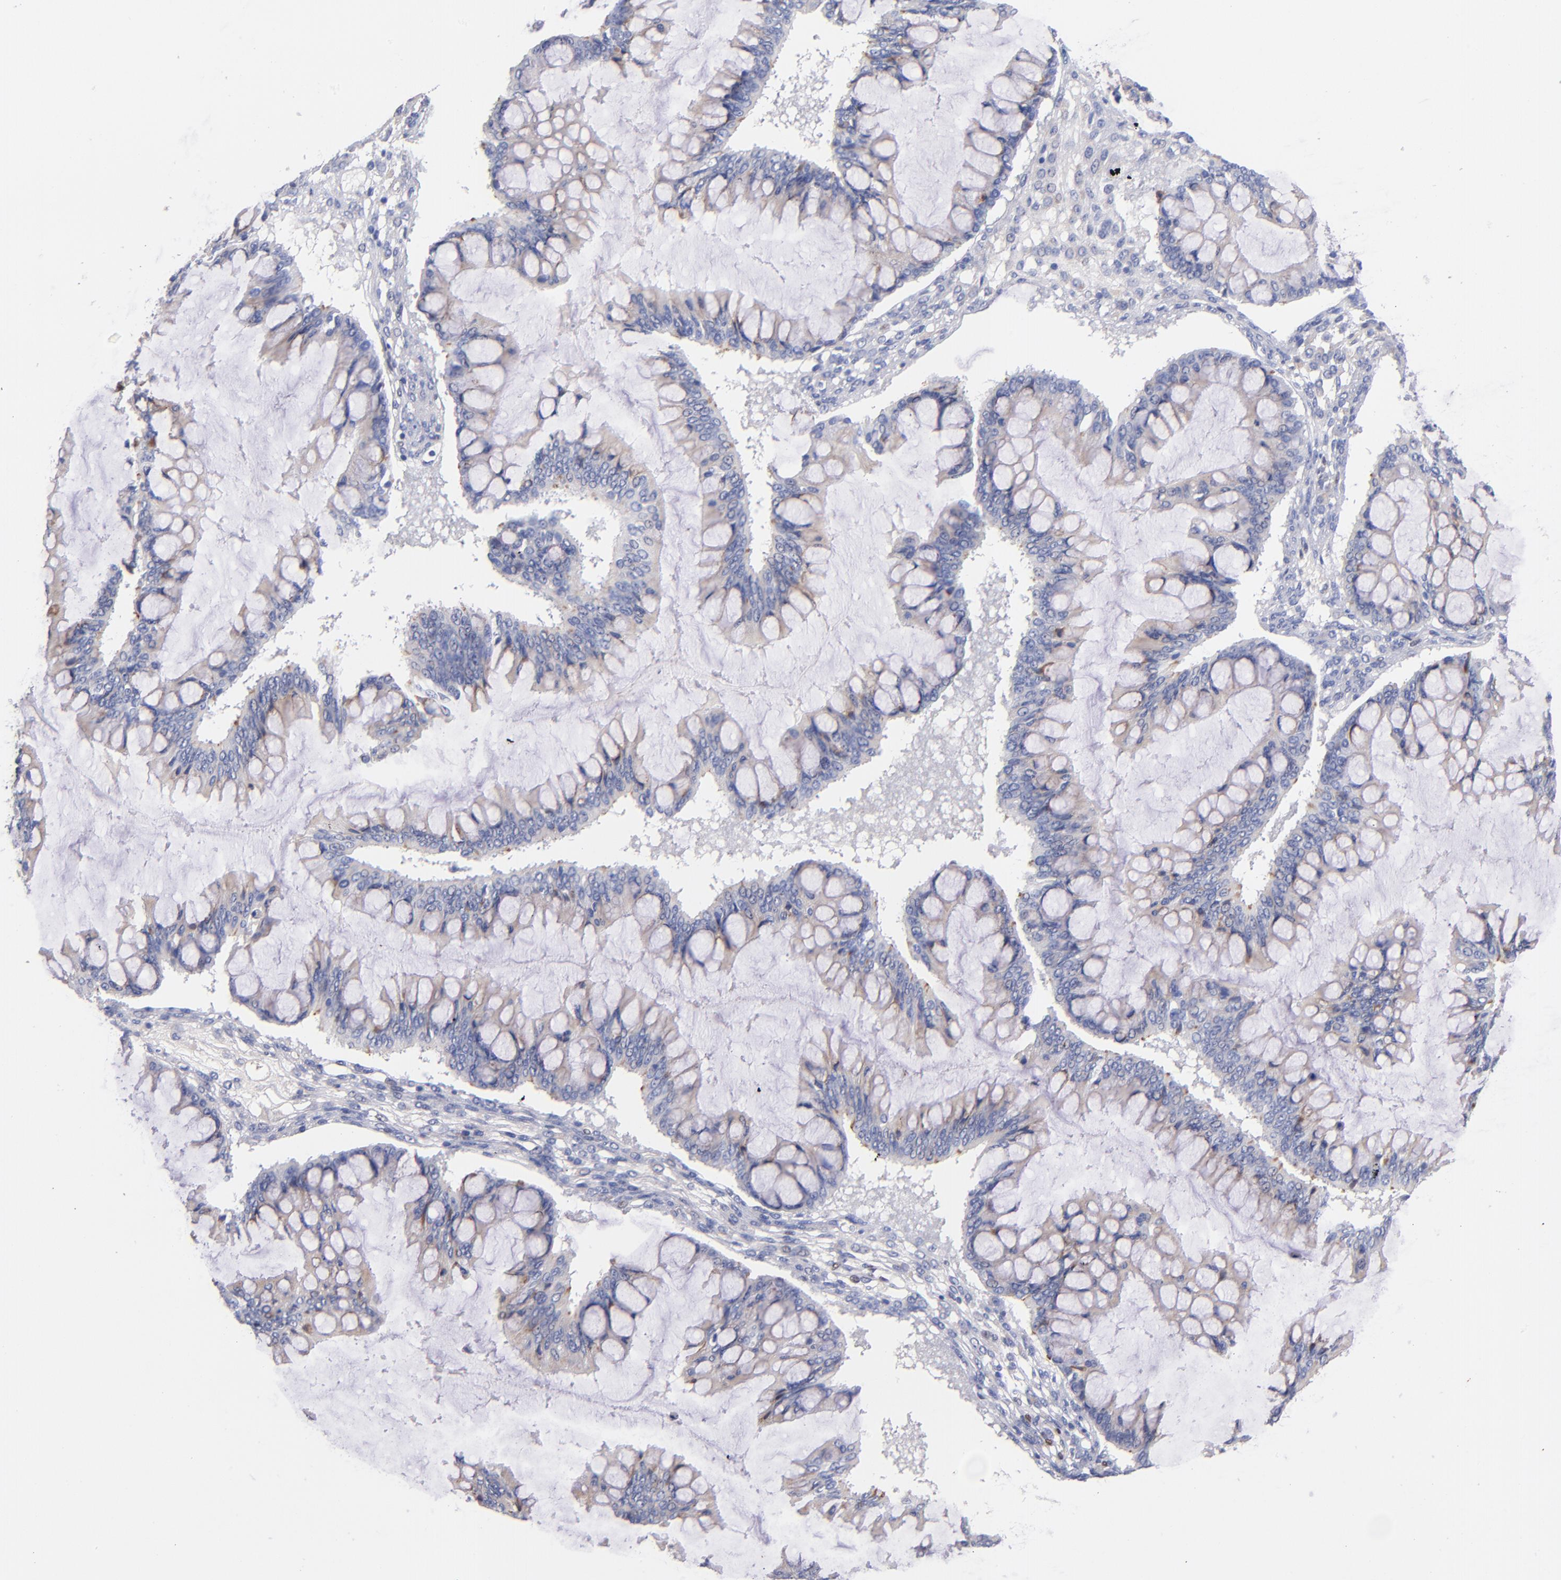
{"staining": {"intensity": "negative", "quantity": "none", "location": "none"}, "tissue": "ovarian cancer", "cell_type": "Tumor cells", "image_type": "cancer", "snomed": [{"axis": "morphology", "description": "Cystadenocarcinoma, mucinous, NOS"}, {"axis": "topography", "description": "Ovary"}], "caption": "High magnification brightfield microscopy of ovarian mucinous cystadenocarcinoma stained with DAB (brown) and counterstained with hematoxylin (blue): tumor cells show no significant staining.", "gene": "SRF", "patient": {"sex": "female", "age": 73}}